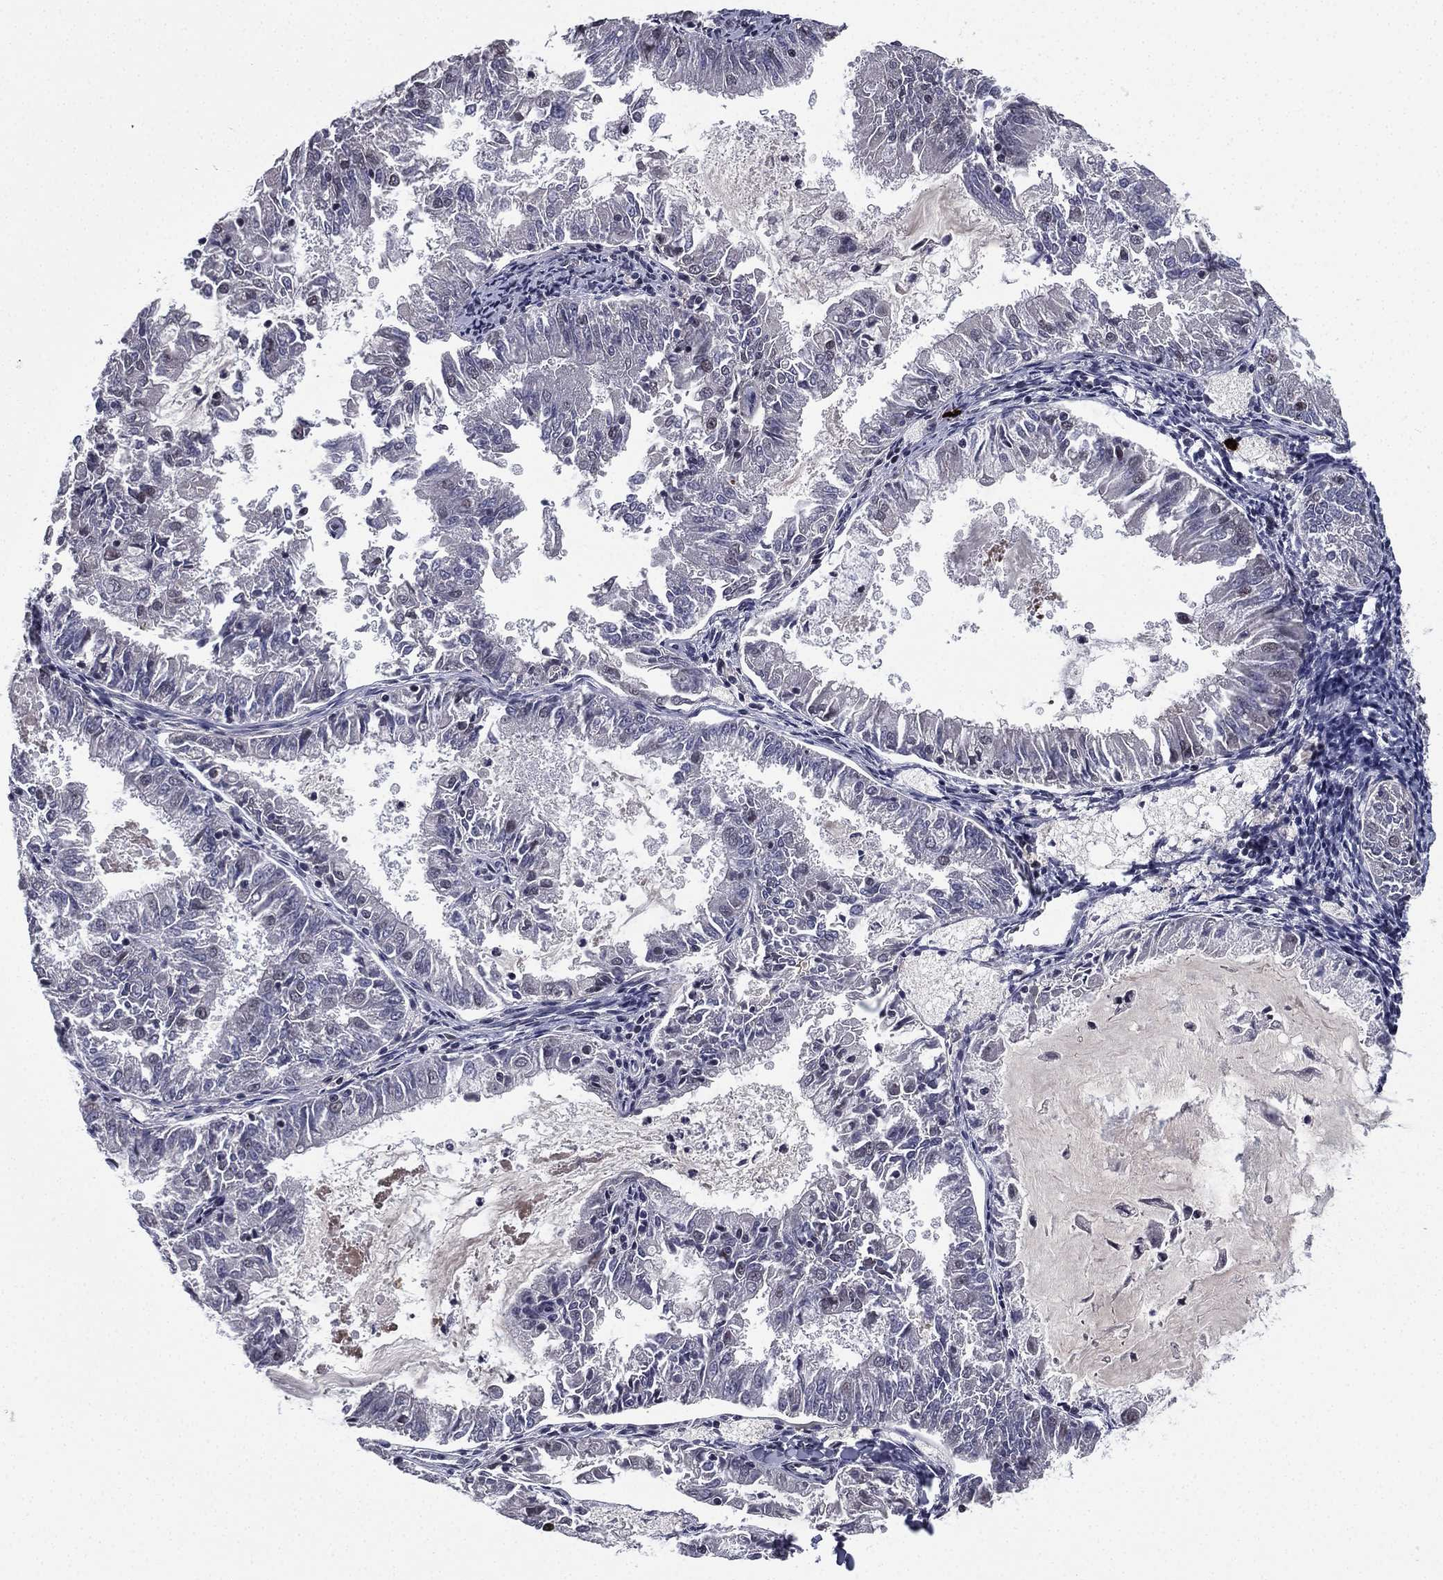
{"staining": {"intensity": "negative", "quantity": "none", "location": "none"}, "tissue": "endometrial cancer", "cell_type": "Tumor cells", "image_type": "cancer", "snomed": [{"axis": "morphology", "description": "Adenocarcinoma, NOS"}, {"axis": "topography", "description": "Endometrium"}], "caption": "A micrograph of endometrial cancer (adenocarcinoma) stained for a protein exhibits no brown staining in tumor cells.", "gene": "RARB", "patient": {"sex": "female", "age": 57}}